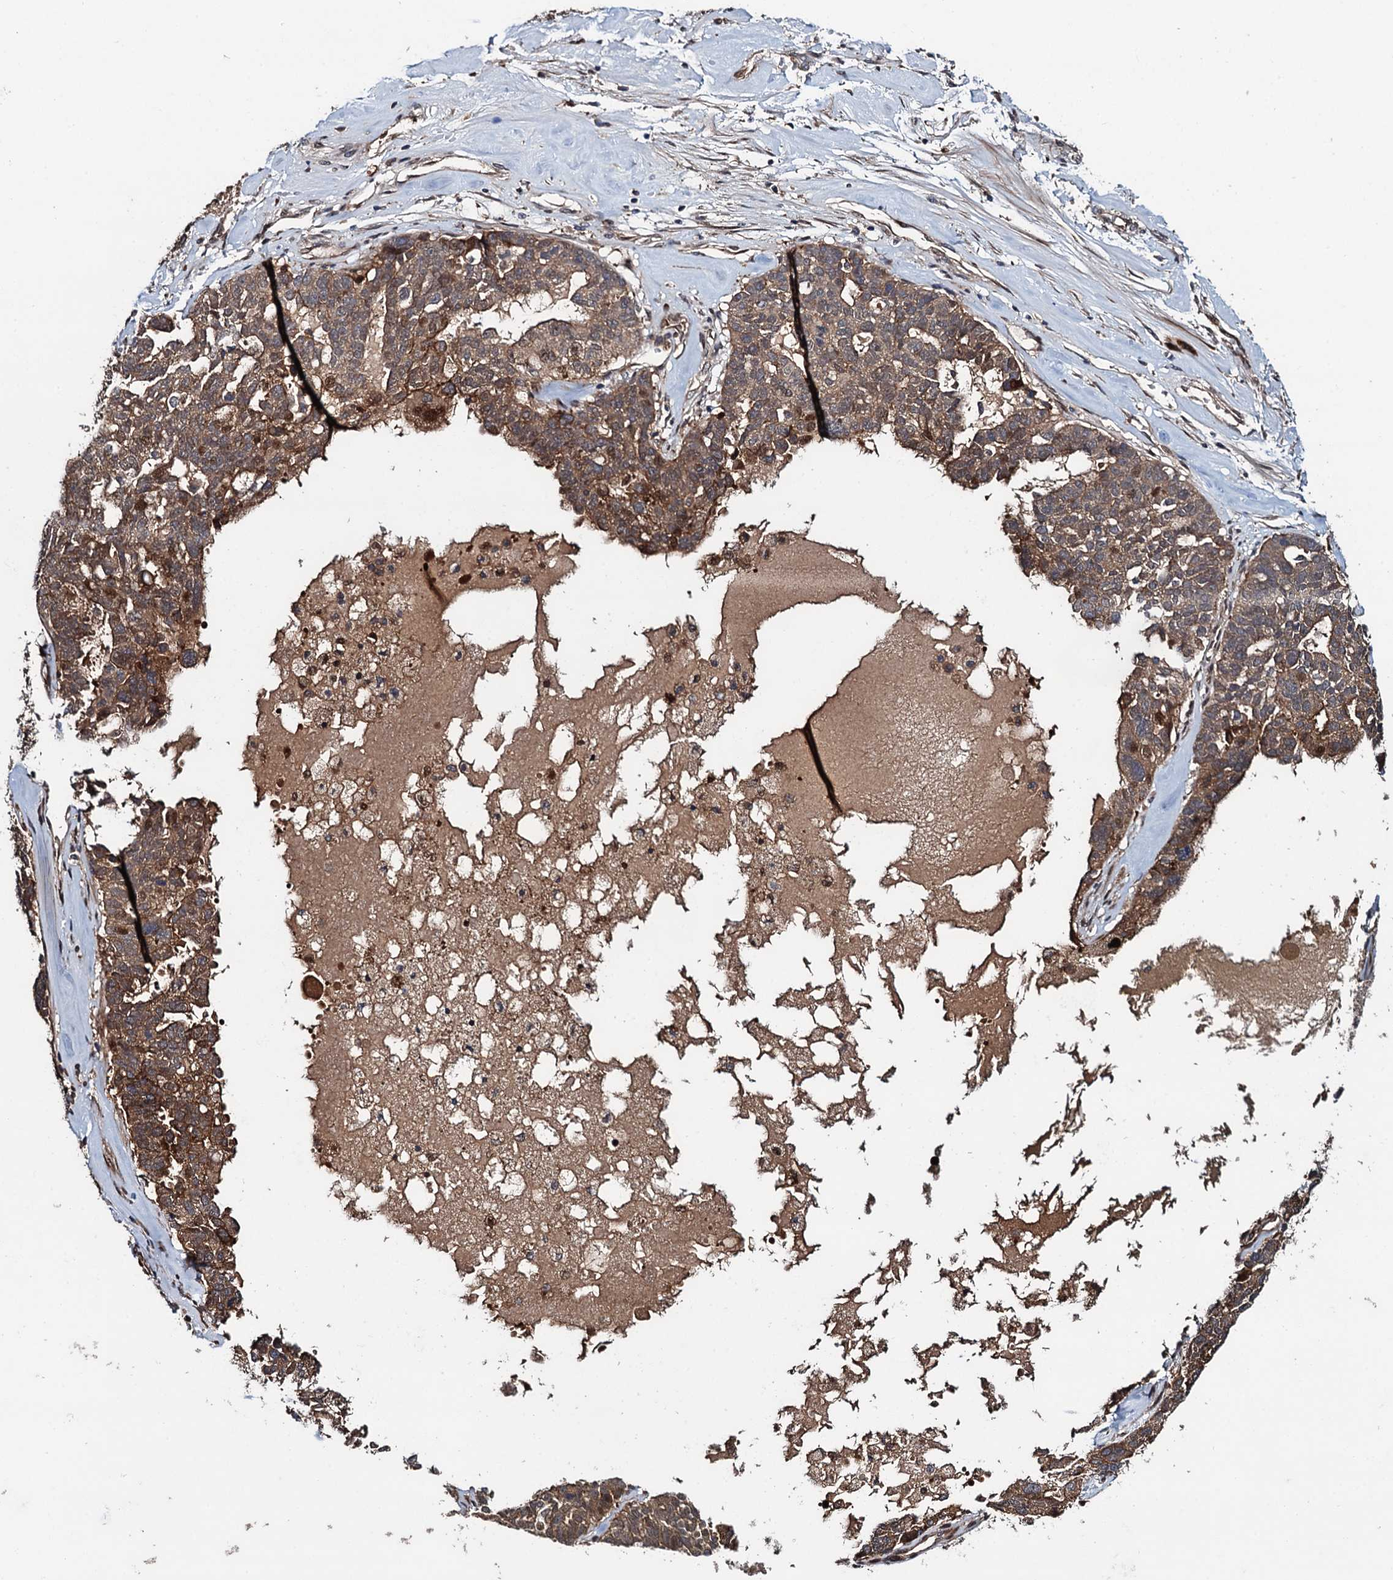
{"staining": {"intensity": "strong", "quantity": ">75%", "location": "cytoplasmic/membranous,nuclear"}, "tissue": "ovarian cancer", "cell_type": "Tumor cells", "image_type": "cancer", "snomed": [{"axis": "morphology", "description": "Cystadenocarcinoma, serous, NOS"}, {"axis": "topography", "description": "Ovary"}], "caption": "There is high levels of strong cytoplasmic/membranous and nuclear expression in tumor cells of ovarian cancer (serous cystadenocarcinoma), as demonstrated by immunohistochemical staining (brown color).", "gene": "RHOBTB1", "patient": {"sex": "female", "age": 59}}